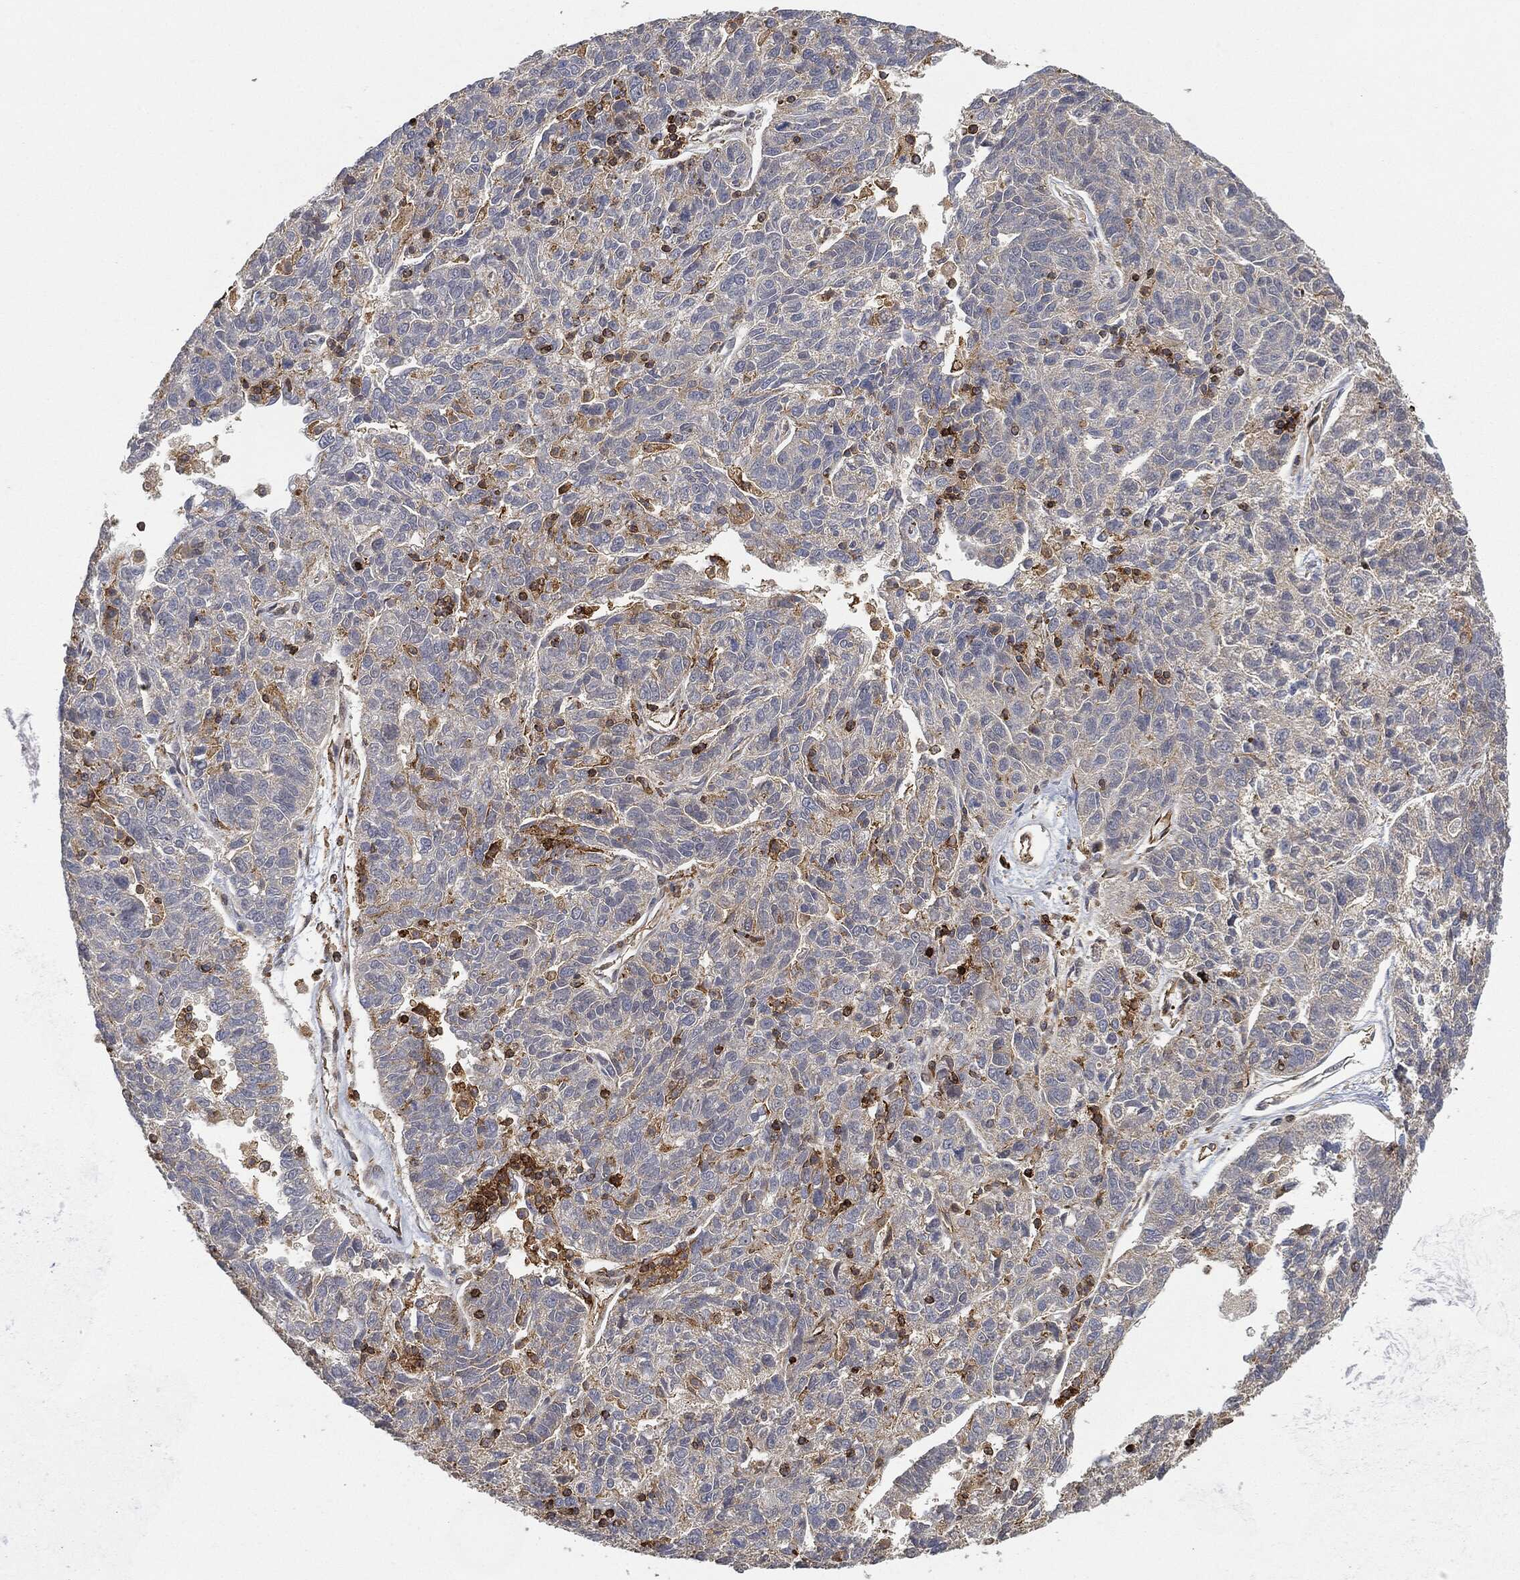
{"staining": {"intensity": "weak", "quantity": "<25%", "location": "cytoplasmic/membranous"}, "tissue": "ovarian cancer", "cell_type": "Tumor cells", "image_type": "cancer", "snomed": [{"axis": "morphology", "description": "Cystadenocarcinoma, serous, NOS"}, {"axis": "topography", "description": "Ovary"}], "caption": "IHC of human serous cystadenocarcinoma (ovarian) demonstrates no positivity in tumor cells.", "gene": "TPT1", "patient": {"sex": "female", "age": 71}}